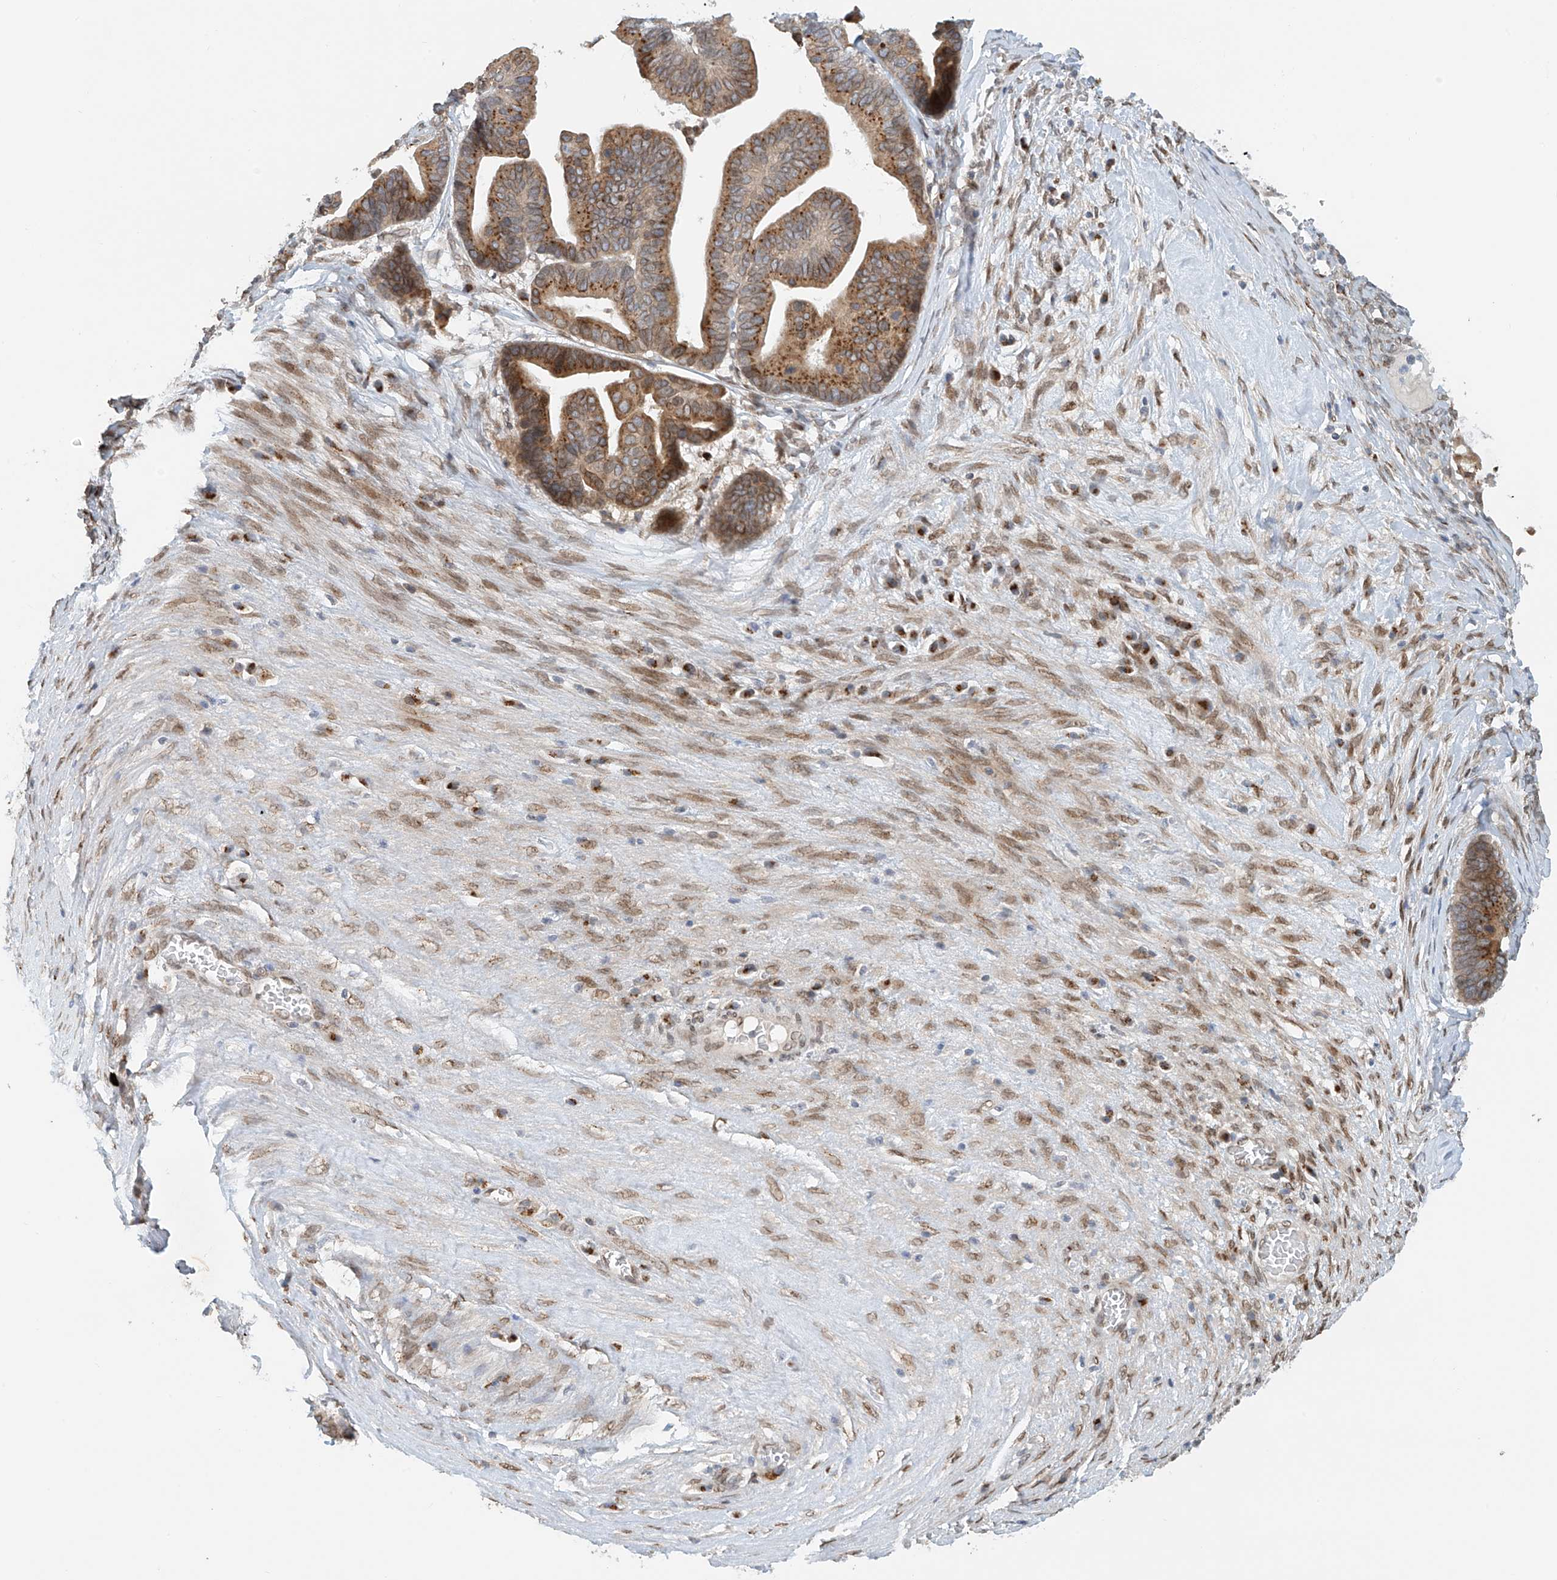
{"staining": {"intensity": "moderate", "quantity": ">75%", "location": "cytoplasmic/membranous"}, "tissue": "ovarian cancer", "cell_type": "Tumor cells", "image_type": "cancer", "snomed": [{"axis": "morphology", "description": "Cystadenocarcinoma, serous, NOS"}, {"axis": "topography", "description": "Ovary"}], "caption": "The photomicrograph exhibits immunohistochemical staining of ovarian cancer (serous cystadenocarcinoma). There is moderate cytoplasmic/membranous staining is appreciated in approximately >75% of tumor cells. Immunohistochemistry stains the protein of interest in brown and the nuclei are stained blue.", "gene": "STARD9", "patient": {"sex": "female", "age": 56}}